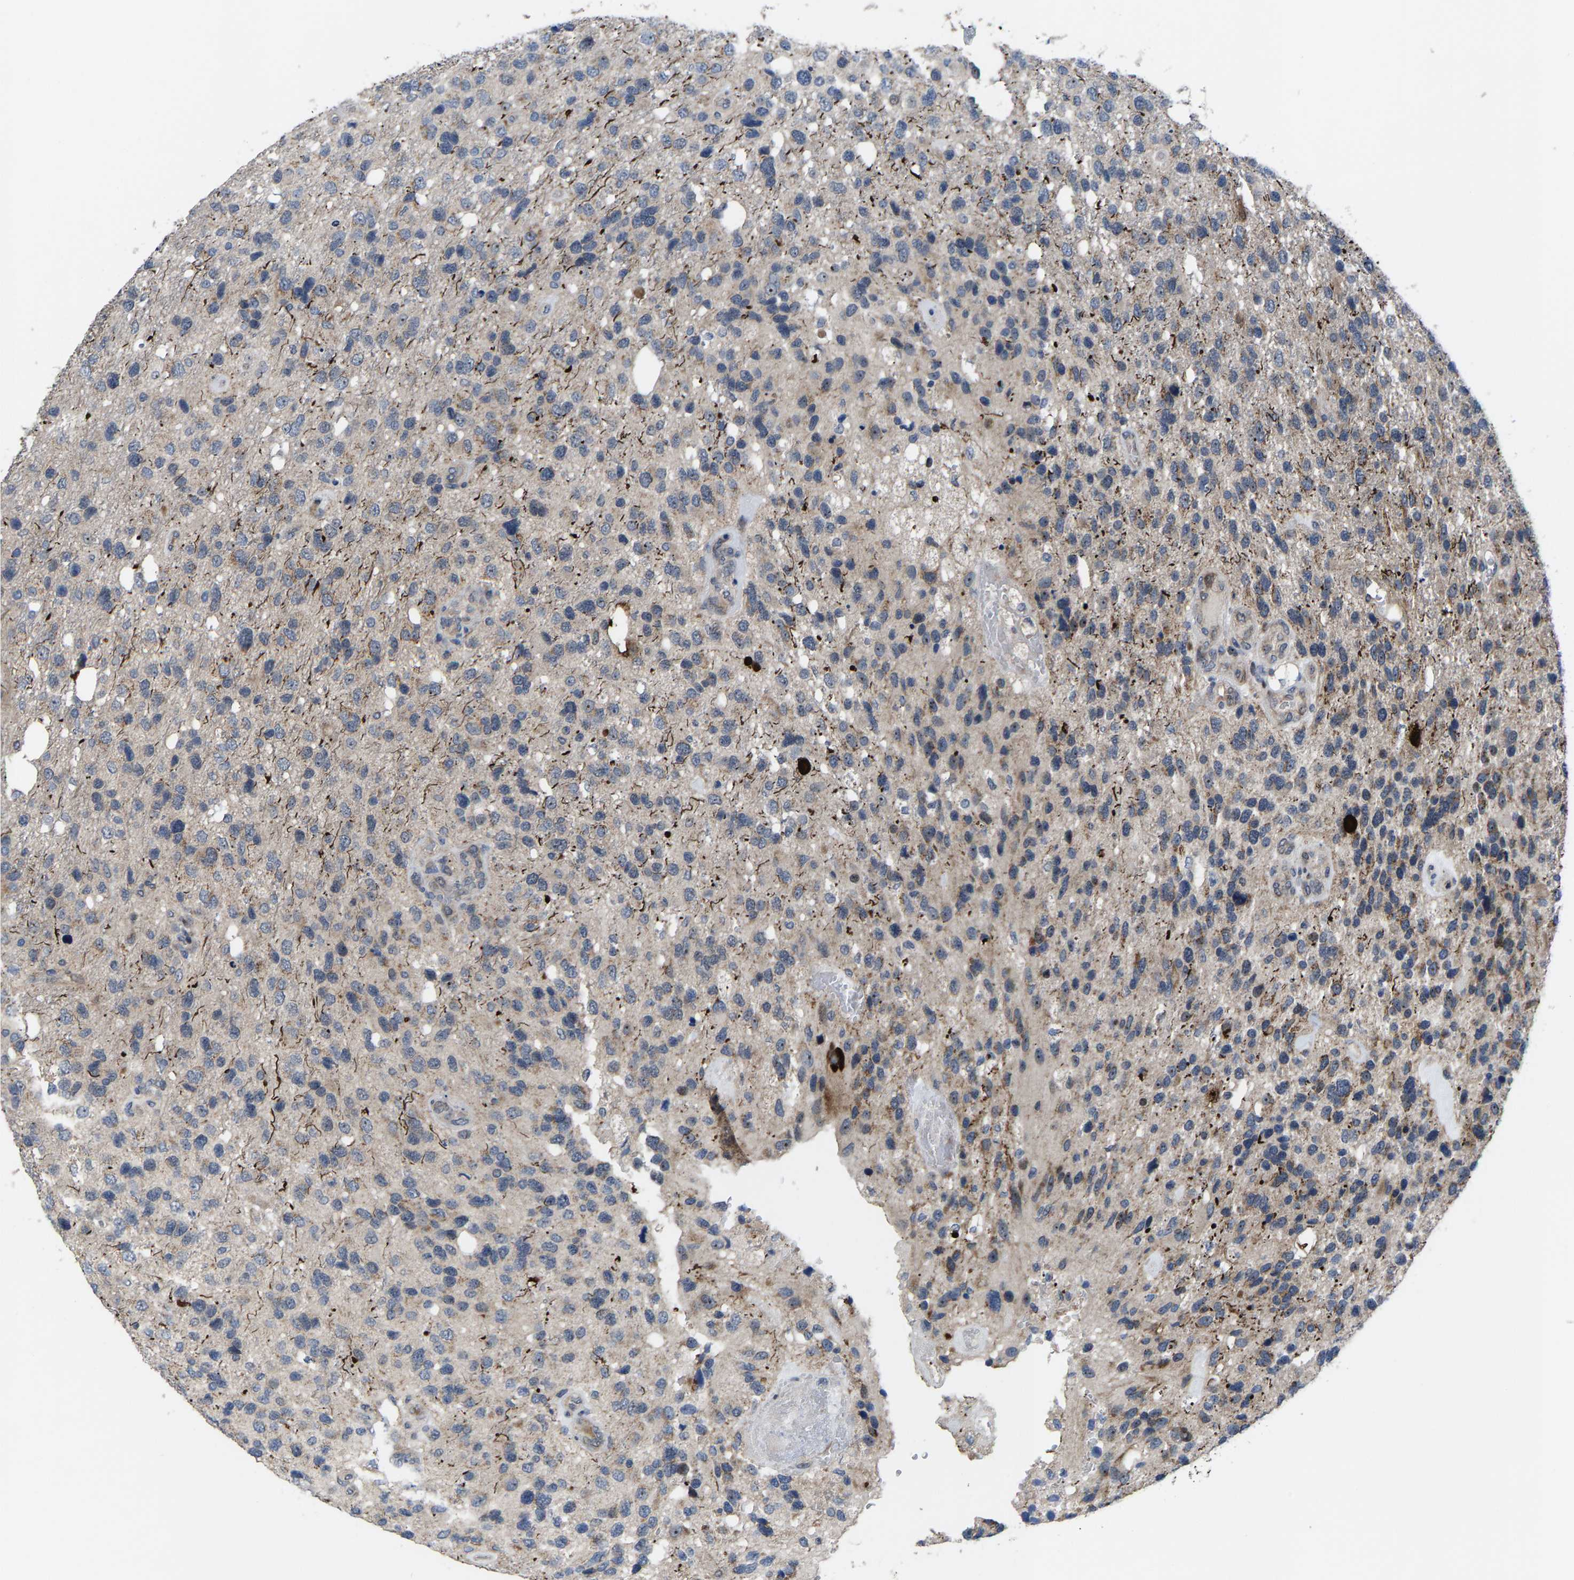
{"staining": {"intensity": "weak", "quantity": "<25%", "location": "cytoplasmic/membranous"}, "tissue": "glioma", "cell_type": "Tumor cells", "image_type": "cancer", "snomed": [{"axis": "morphology", "description": "Glioma, malignant, High grade"}, {"axis": "topography", "description": "Brain"}], "caption": "Tumor cells show no significant staining in malignant glioma (high-grade). Brightfield microscopy of immunohistochemistry (IHC) stained with DAB (3,3'-diaminobenzidine) (brown) and hematoxylin (blue), captured at high magnification.", "gene": "HAUS6", "patient": {"sex": "female", "age": 58}}